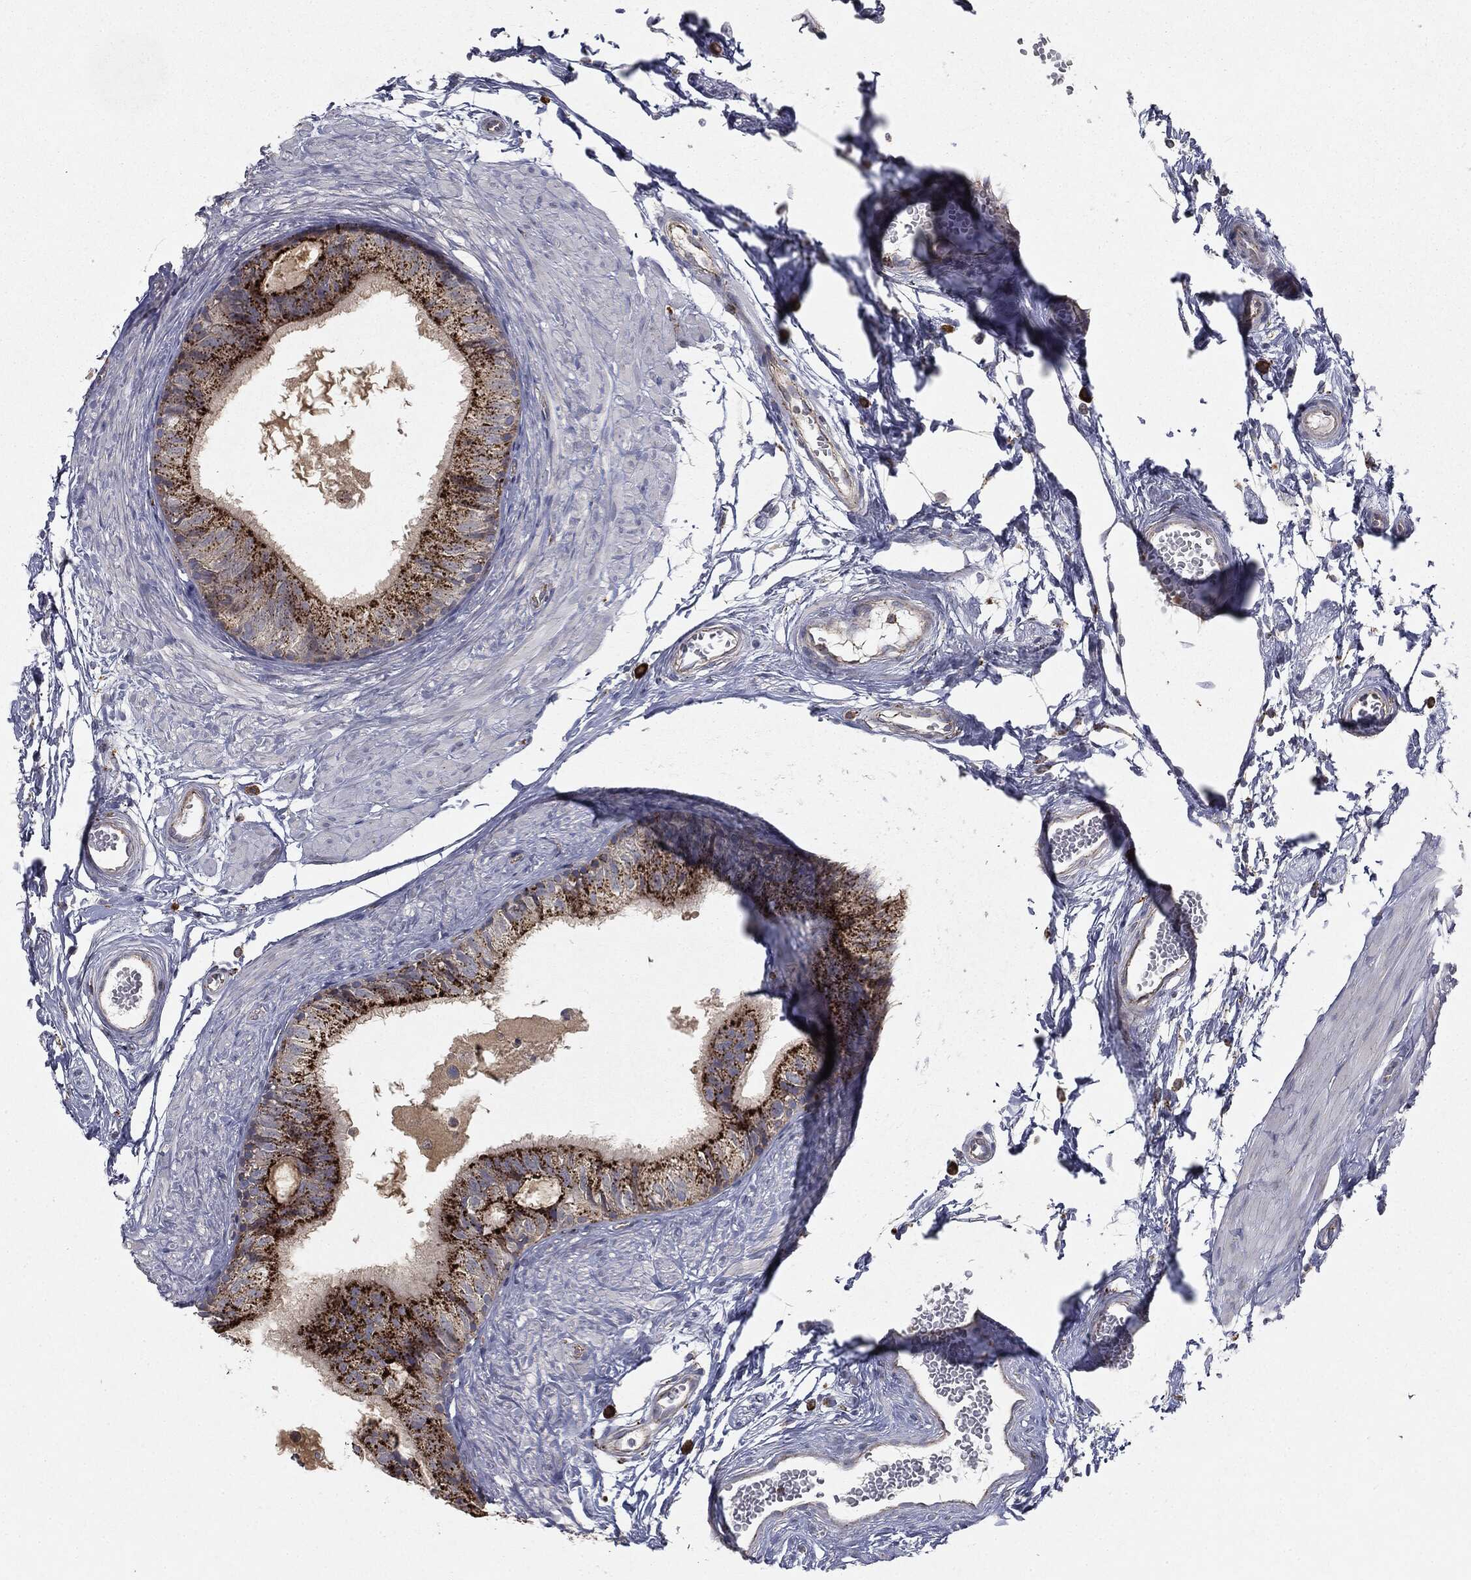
{"staining": {"intensity": "strong", "quantity": ">75%", "location": "cytoplasmic/membranous"}, "tissue": "epididymis", "cell_type": "Glandular cells", "image_type": "normal", "snomed": [{"axis": "morphology", "description": "Normal tissue, NOS"}, {"axis": "topography", "description": "Epididymis"}], "caption": "Immunohistochemical staining of normal epididymis demonstrates high levels of strong cytoplasmic/membranous expression in approximately >75% of glandular cells.", "gene": "CTSA", "patient": {"sex": "male", "age": 22}}